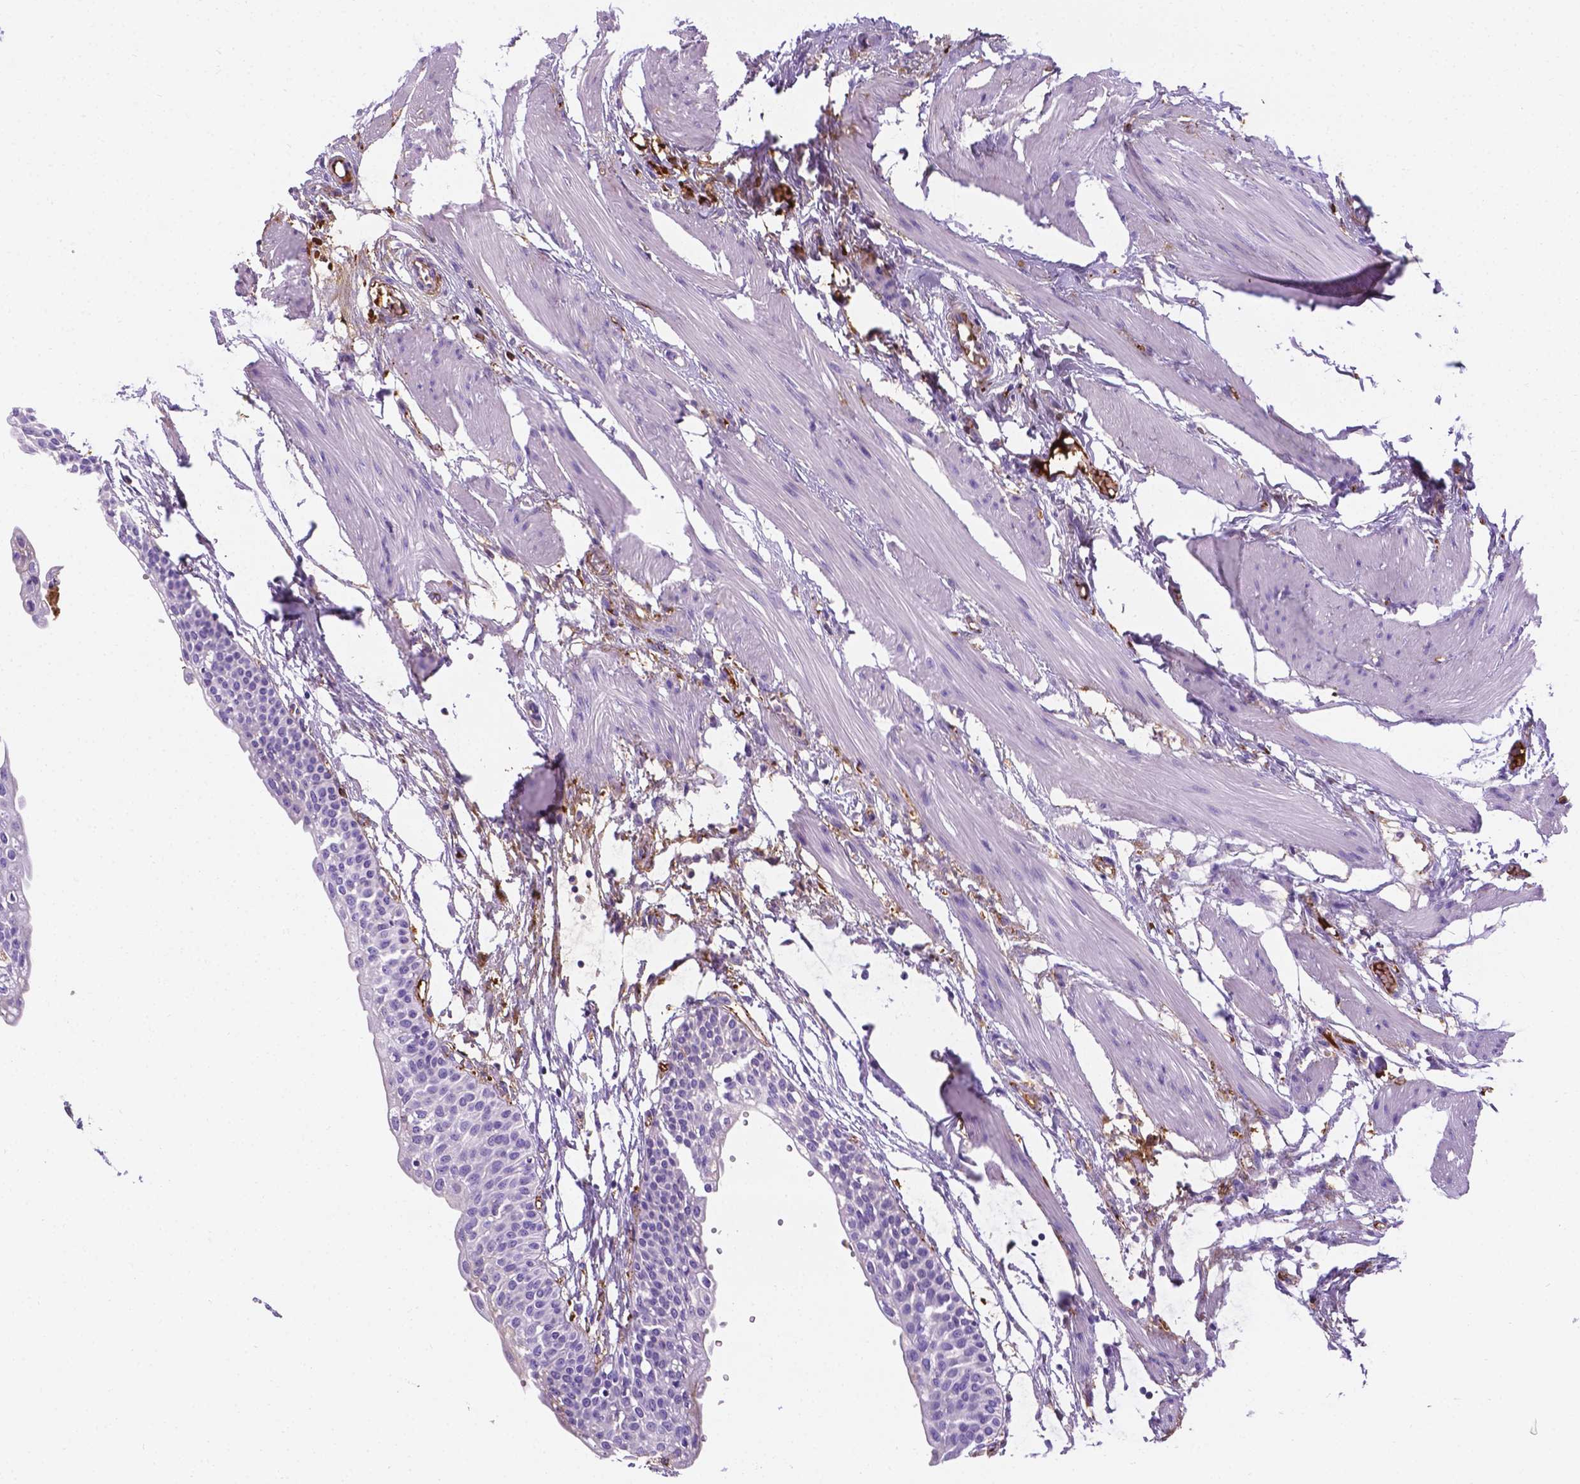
{"staining": {"intensity": "negative", "quantity": "none", "location": "none"}, "tissue": "urinary bladder", "cell_type": "Urothelial cells", "image_type": "normal", "snomed": [{"axis": "morphology", "description": "Normal tissue, NOS"}, {"axis": "topography", "description": "Urinary bladder"}, {"axis": "topography", "description": "Peripheral nerve tissue"}], "caption": "IHC micrograph of benign urinary bladder: human urinary bladder stained with DAB demonstrates no significant protein staining in urothelial cells. Brightfield microscopy of immunohistochemistry stained with DAB (brown) and hematoxylin (blue), captured at high magnification.", "gene": "APOE", "patient": {"sex": "male", "age": 55}}